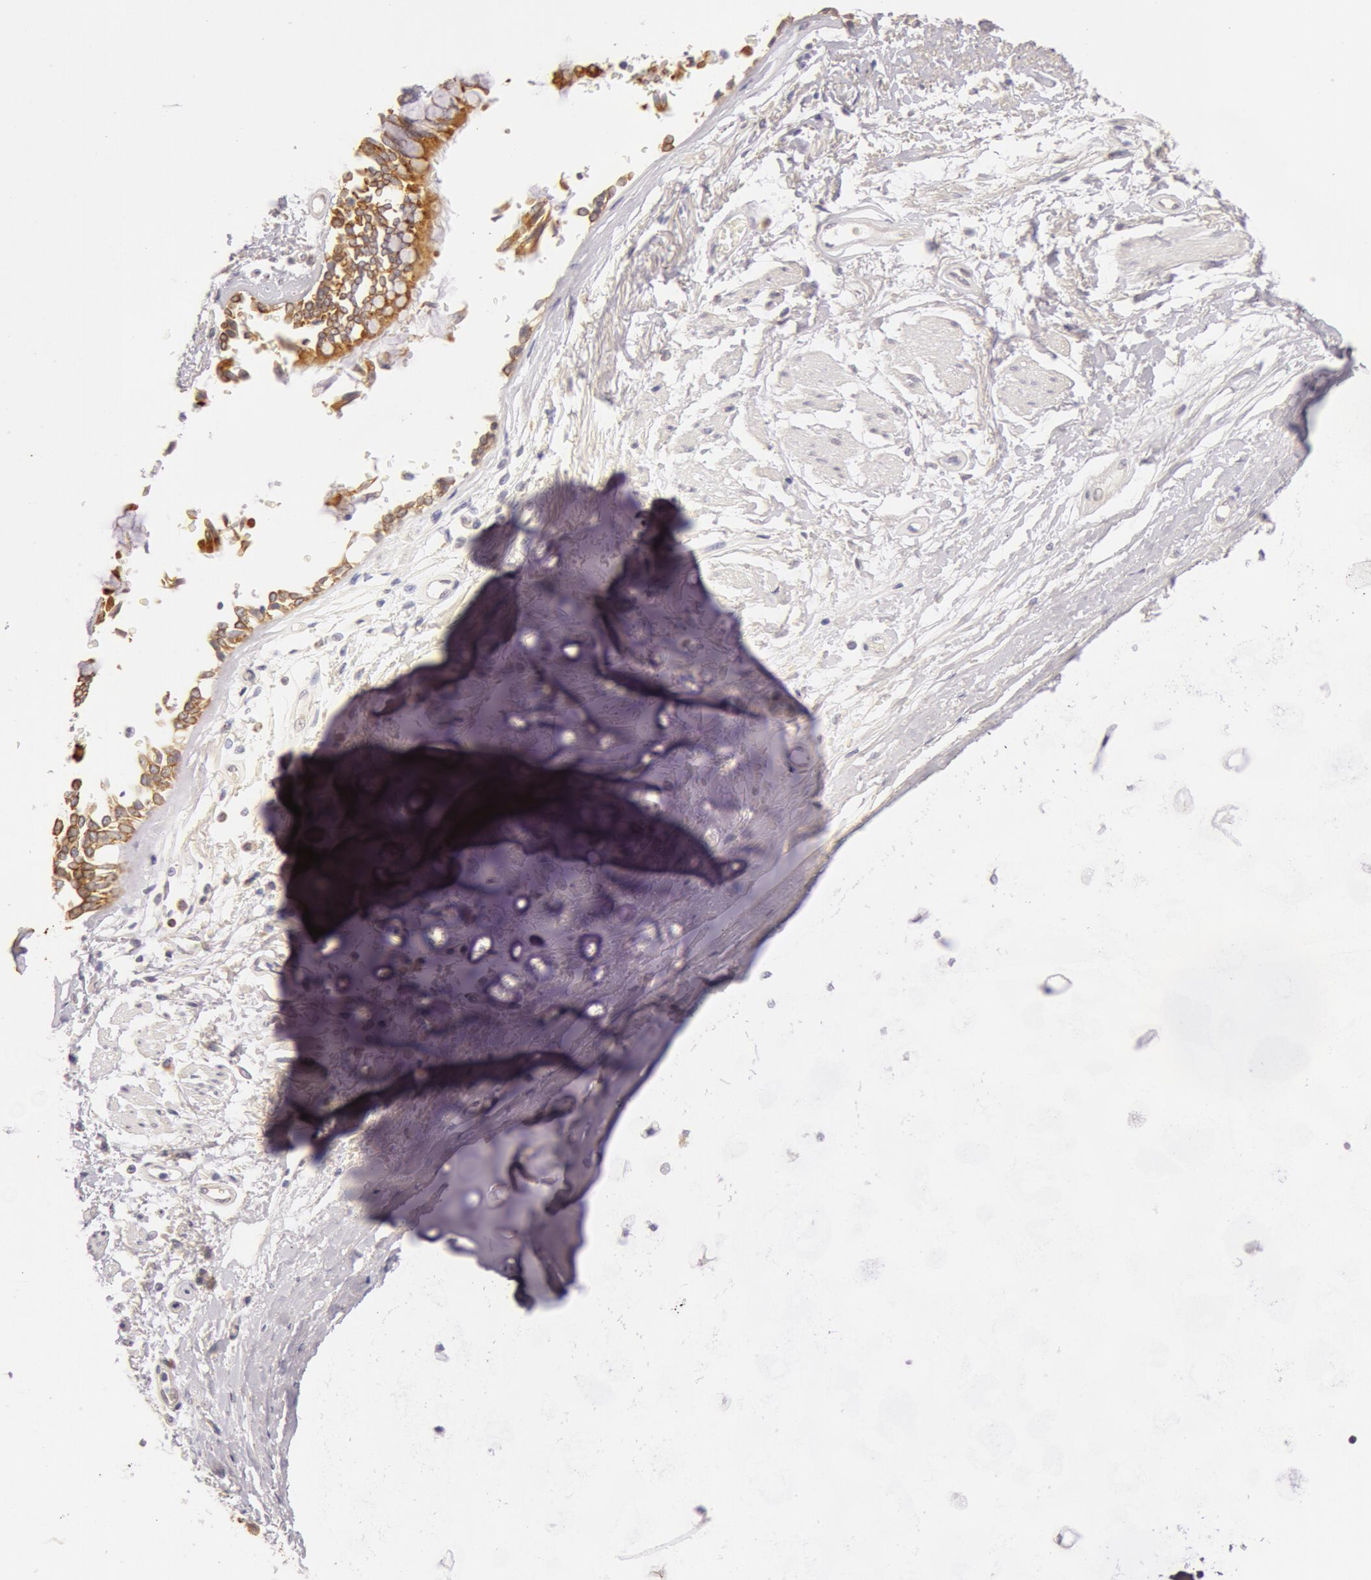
{"staining": {"intensity": "negative", "quantity": "none", "location": "none"}, "tissue": "adipose tissue", "cell_type": "Adipocytes", "image_type": "normal", "snomed": [{"axis": "morphology", "description": "Normal tissue, NOS"}, {"axis": "topography", "description": "Cartilage tissue"}, {"axis": "topography", "description": "Lung"}], "caption": "High magnification brightfield microscopy of benign adipose tissue stained with DAB (3,3'-diaminobenzidine) (brown) and counterstained with hematoxylin (blue): adipocytes show no significant expression. (IHC, brightfield microscopy, high magnification).", "gene": "KRT18", "patient": {"sex": "male", "age": 65}}